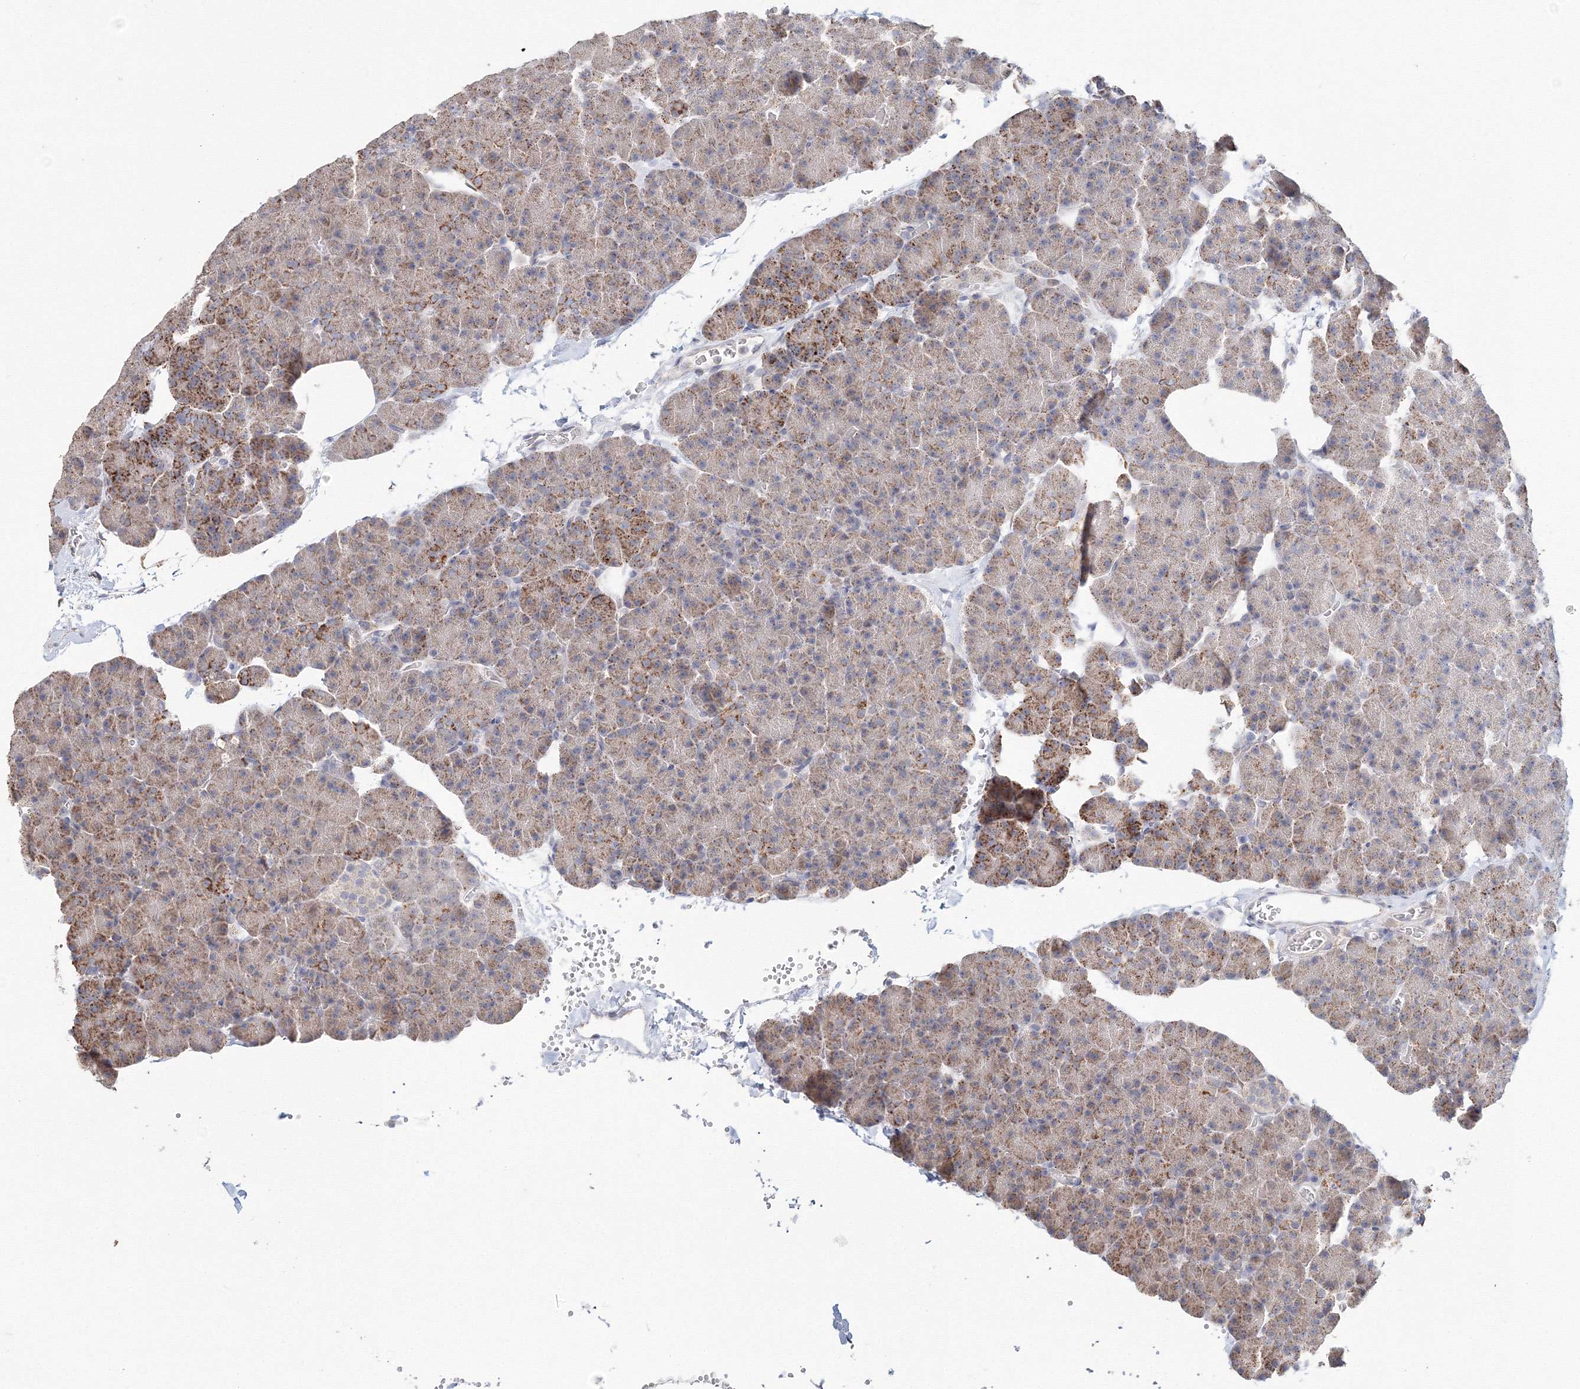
{"staining": {"intensity": "moderate", "quantity": ">75%", "location": "cytoplasmic/membranous"}, "tissue": "pancreas", "cell_type": "Exocrine glandular cells", "image_type": "normal", "snomed": [{"axis": "morphology", "description": "Normal tissue, NOS"}, {"axis": "morphology", "description": "Carcinoid, malignant, NOS"}, {"axis": "topography", "description": "Pancreas"}], "caption": "Immunohistochemical staining of normal pancreas displays medium levels of moderate cytoplasmic/membranous positivity in approximately >75% of exocrine glandular cells.", "gene": "DHRS12", "patient": {"sex": "female", "age": 35}}